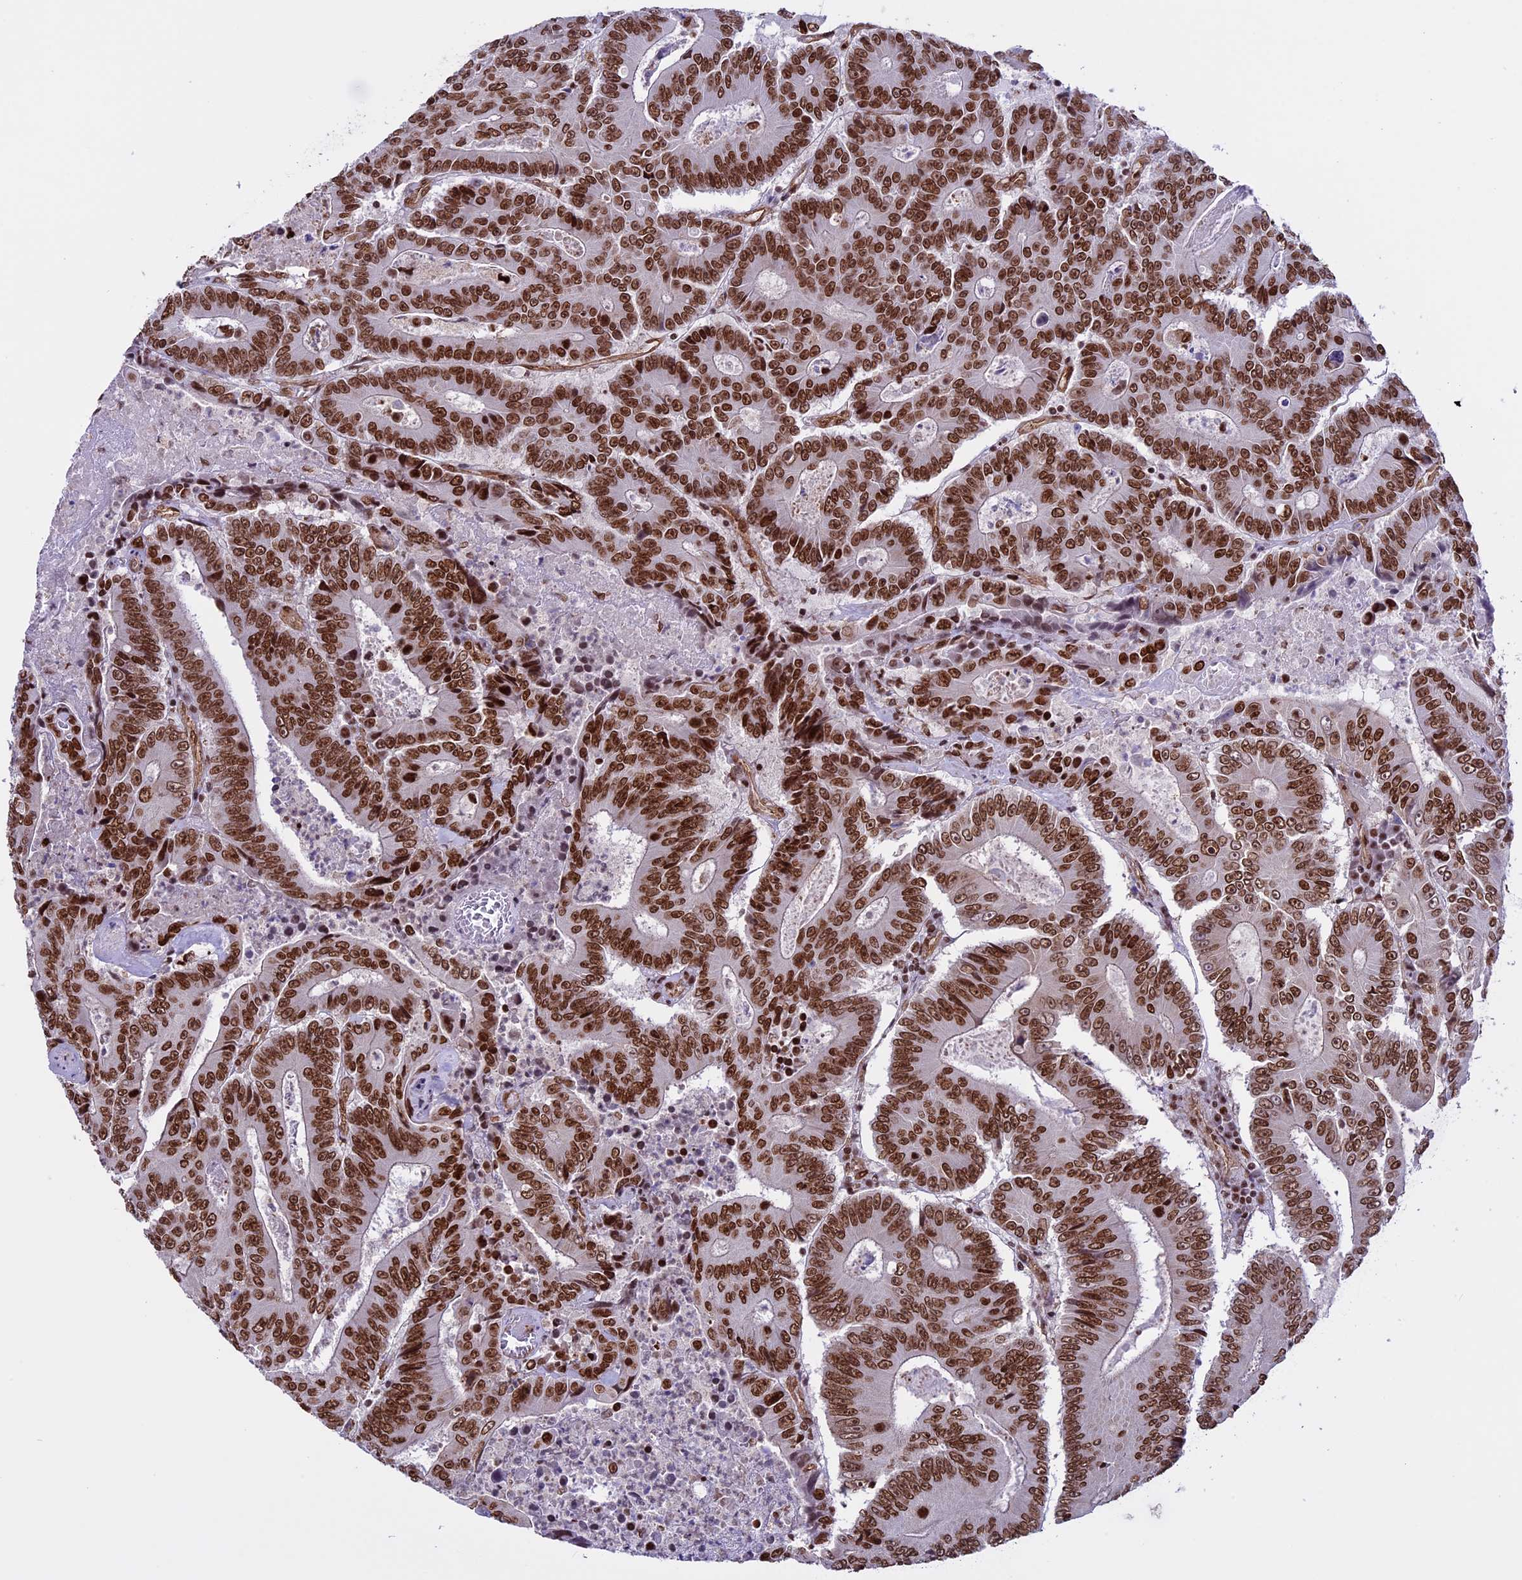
{"staining": {"intensity": "strong", "quantity": ">75%", "location": "nuclear"}, "tissue": "colorectal cancer", "cell_type": "Tumor cells", "image_type": "cancer", "snomed": [{"axis": "morphology", "description": "Adenocarcinoma, NOS"}, {"axis": "topography", "description": "Colon"}], "caption": "High-power microscopy captured an immunohistochemistry histopathology image of colorectal adenocarcinoma, revealing strong nuclear expression in approximately >75% of tumor cells.", "gene": "MPHOSPH8", "patient": {"sex": "male", "age": 83}}